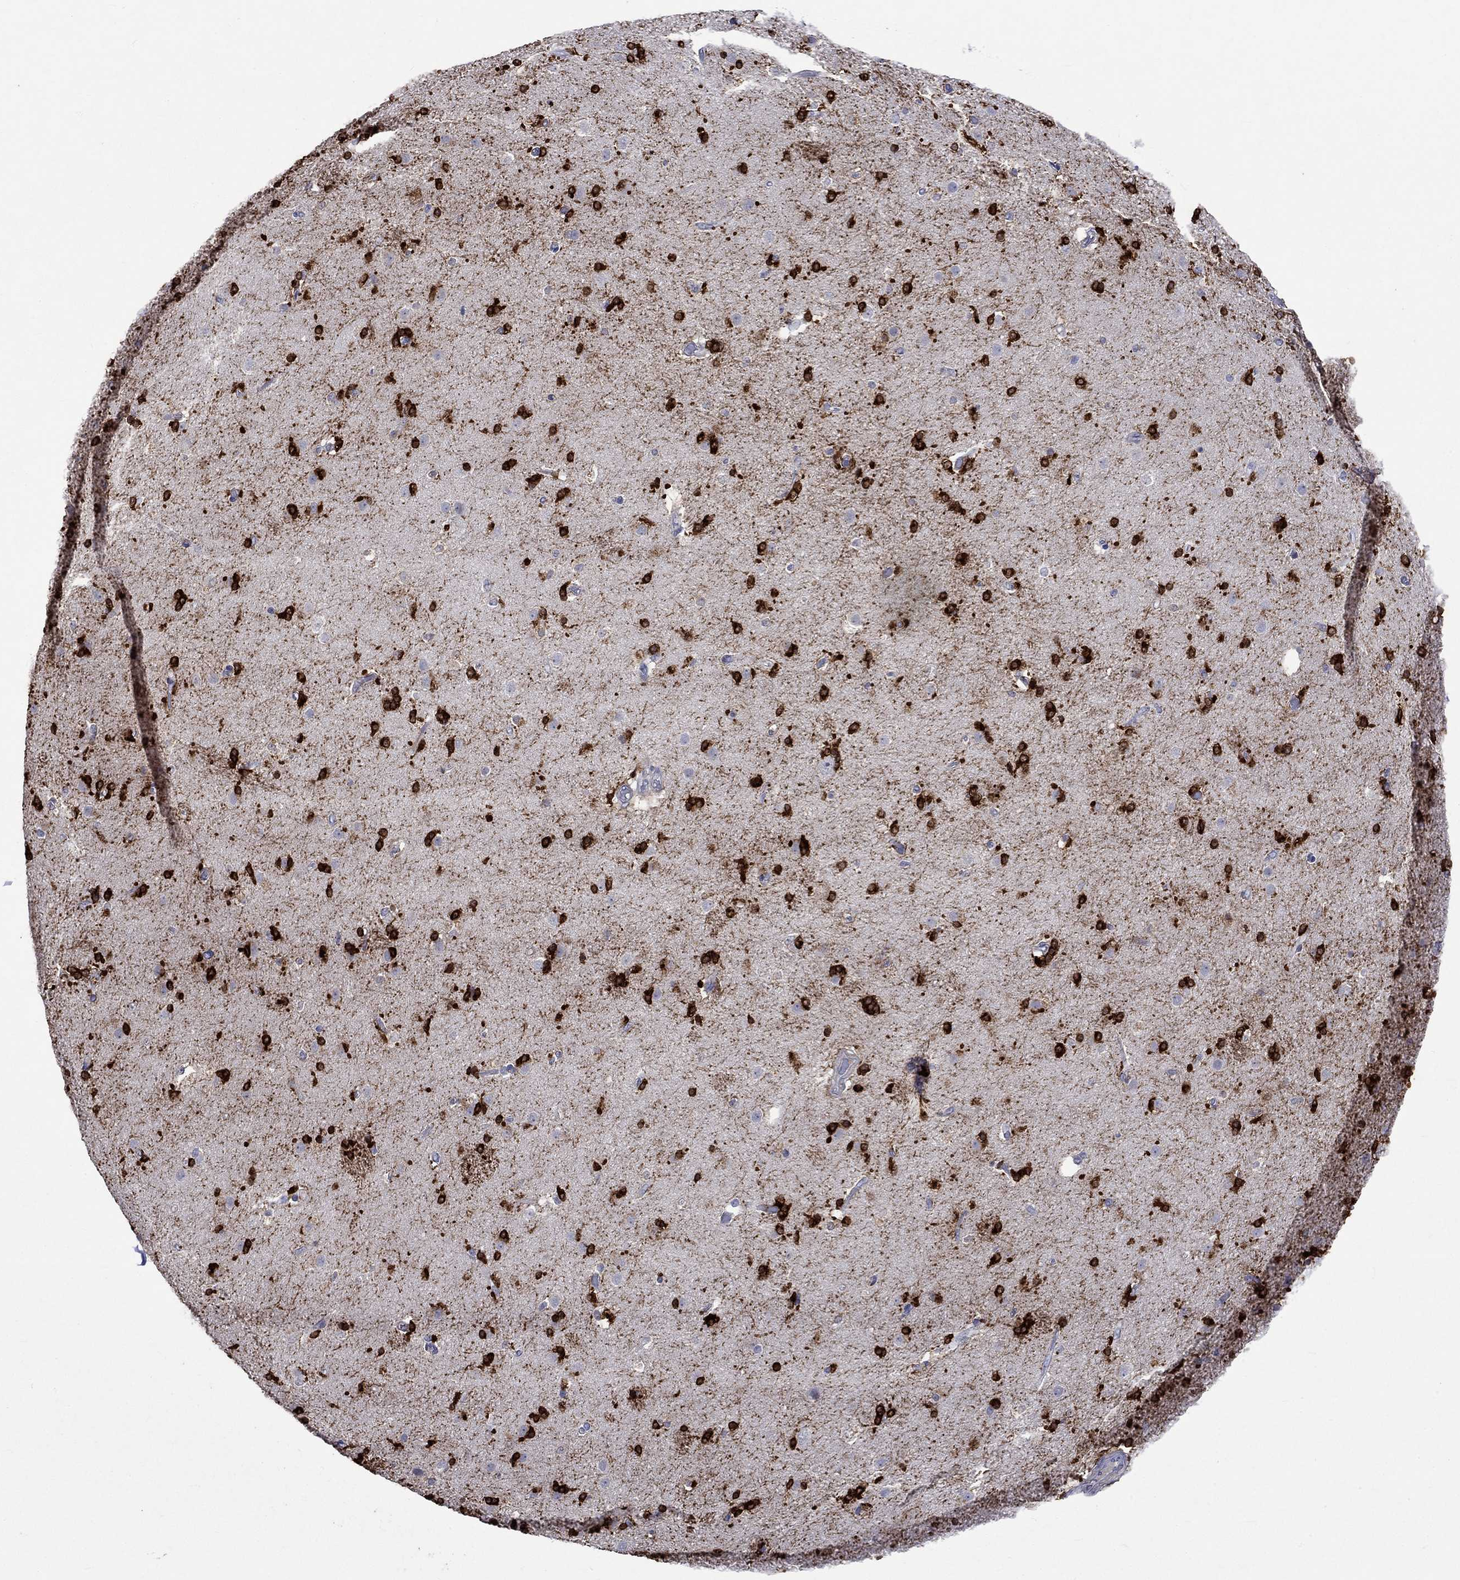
{"staining": {"intensity": "strong", "quantity": "25%-75%", "location": "cytoplasmic/membranous"}, "tissue": "caudate", "cell_type": "Glial cells", "image_type": "normal", "snomed": [{"axis": "morphology", "description": "Normal tissue, NOS"}, {"axis": "topography", "description": "Lateral ventricle wall"}], "caption": "Immunohistochemistry (IHC) of normal caudate reveals high levels of strong cytoplasmic/membranous positivity in approximately 25%-75% of glial cells.", "gene": "CRYAB", "patient": {"sex": "male", "age": 54}}